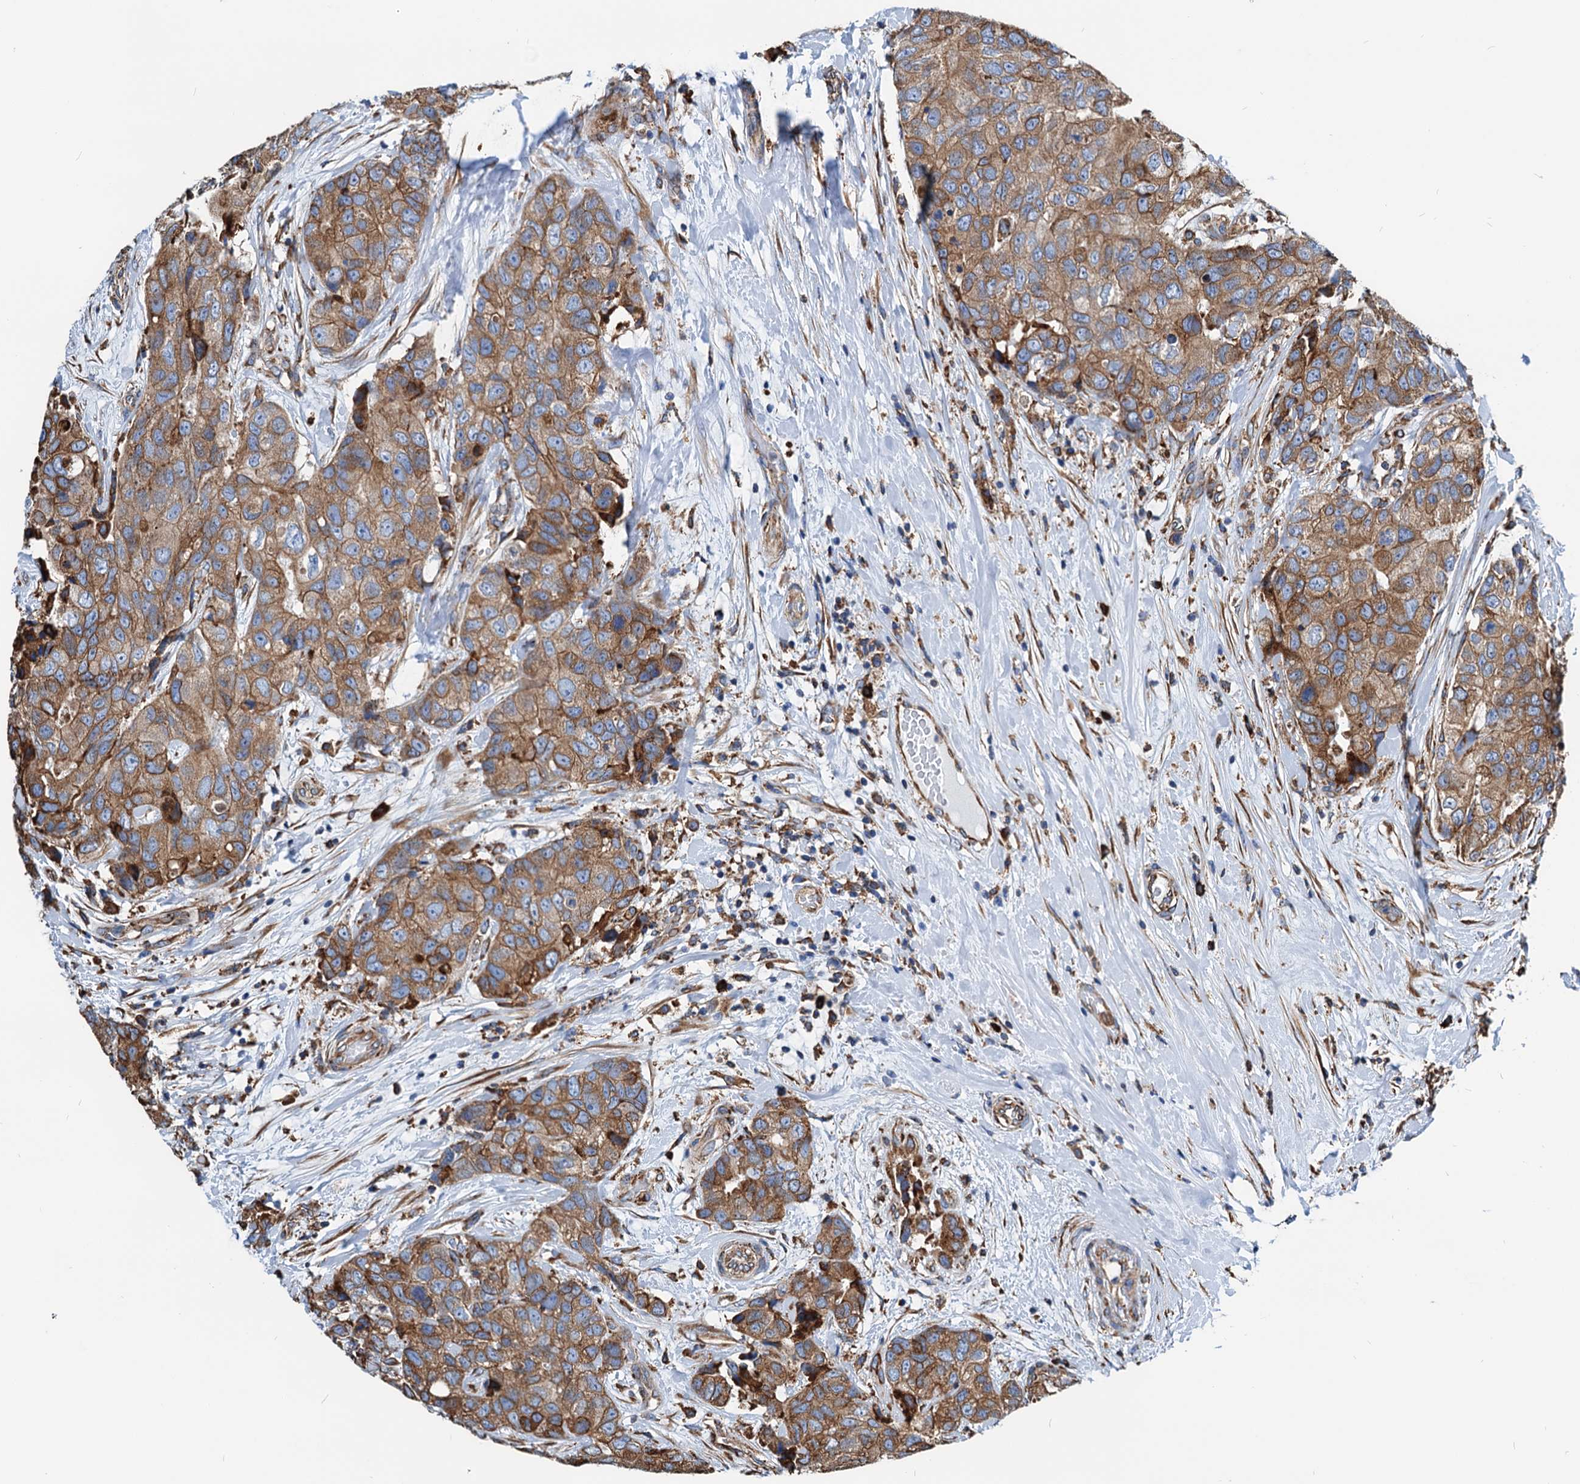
{"staining": {"intensity": "moderate", "quantity": ">75%", "location": "cytoplasmic/membranous"}, "tissue": "breast cancer", "cell_type": "Tumor cells", "image_type": "cancer", "snomed": [{"axis": "morphology", "description": "Duct carcinoma"}, {"axis": "topography", "description": "Breast"}], "caption": "Tumor cells display medium levels of moderate cytoplasmic/membranous staining in approximately >75% of cells in invasive ductal carcinoma (breast). Using DAB (brown) and hematoxylin (blue) stains, captured at high magnification using brightfield microscopy.", "gene": "HSPA5", "patient": {"sex": "female", "age": 62}}